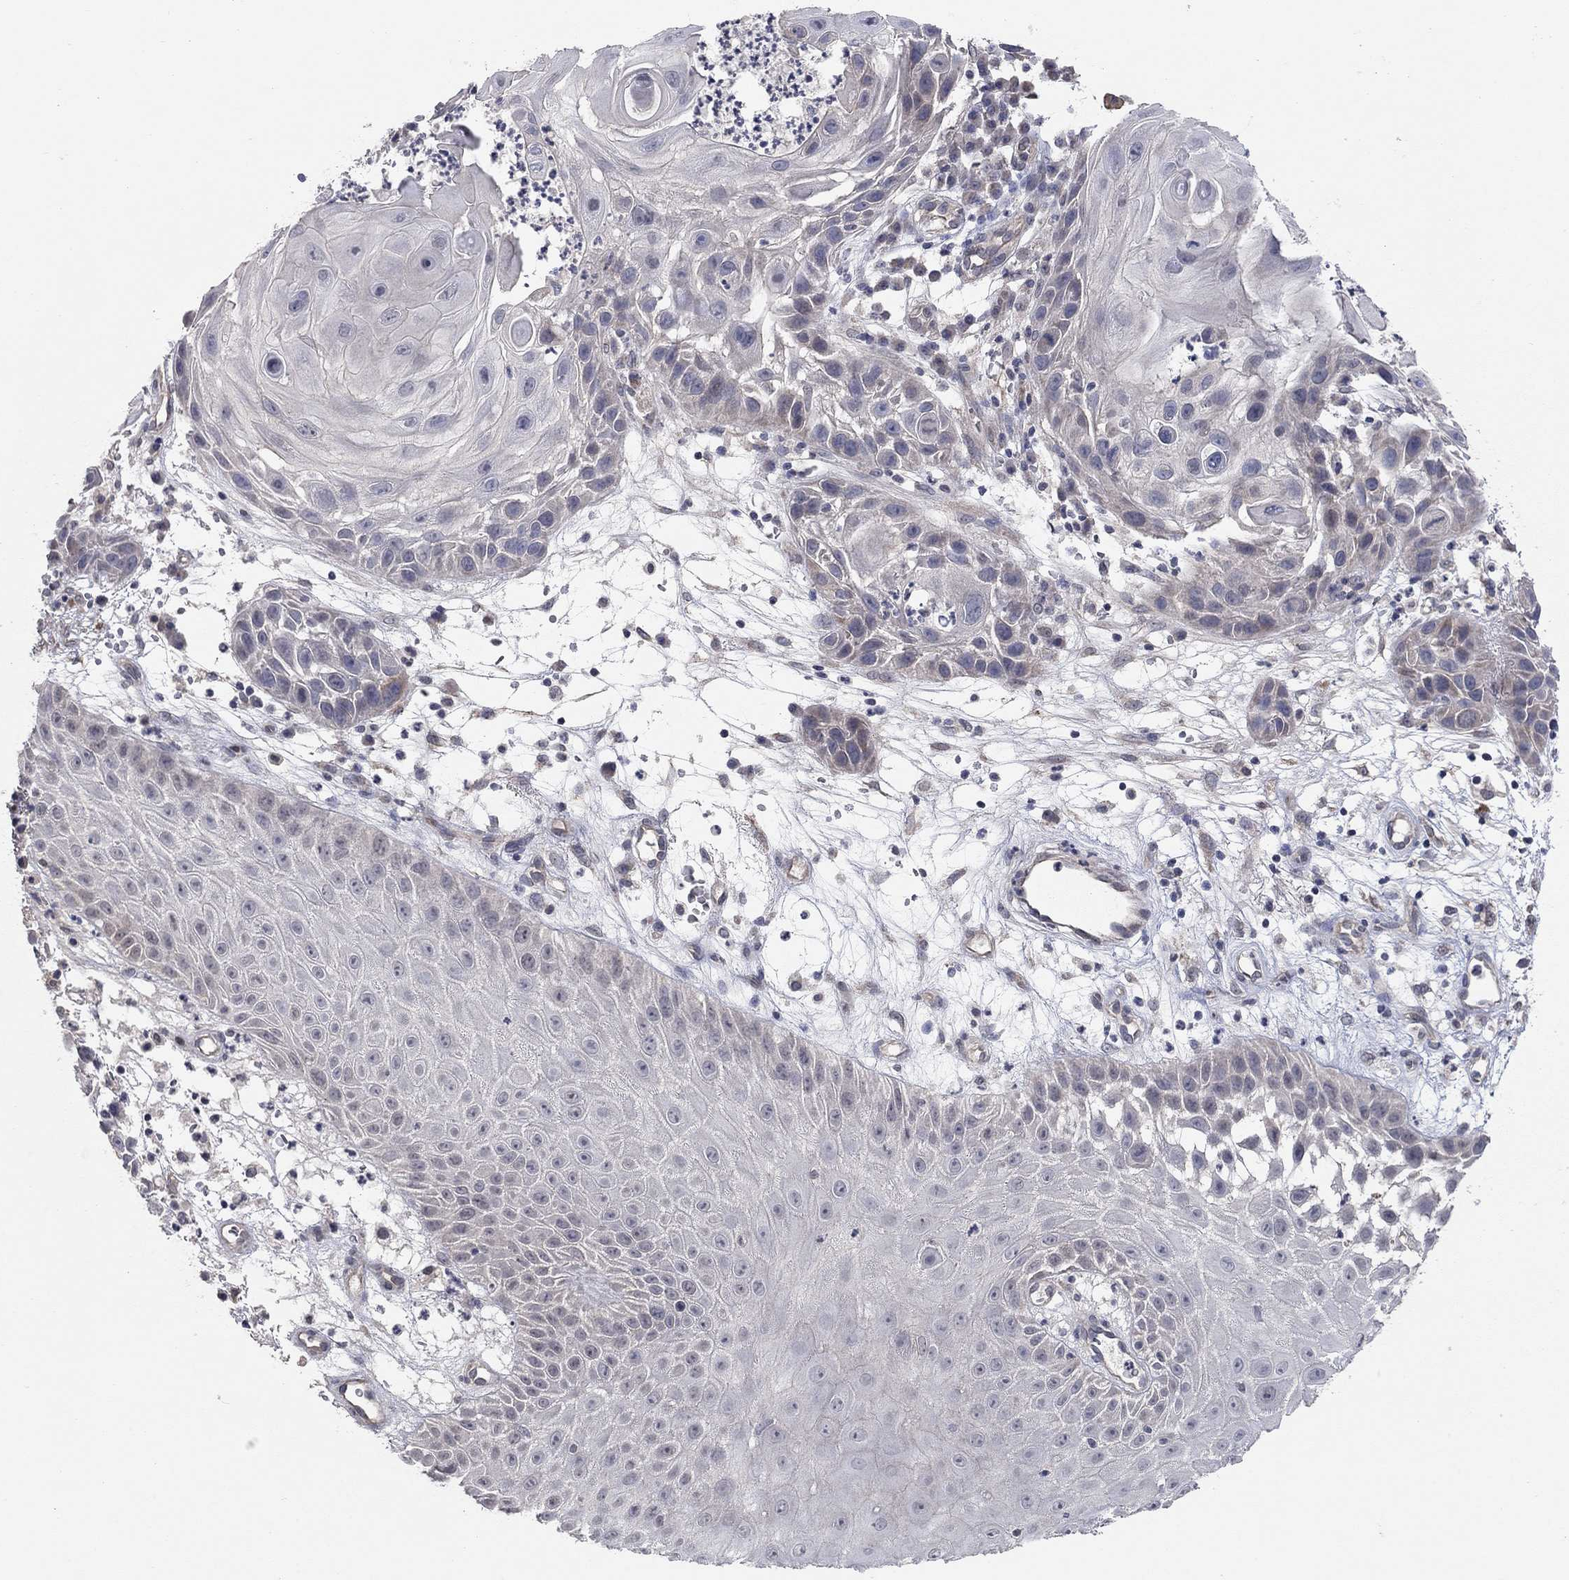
{"staining": {"intensity": "negative", "quantity": "none", "location": "none"}, "tissue": "skin cancer", "cell_type": "Tumor cells", "image_type": "cancer", "snomed": [{"axis": "morphology", "description": "Normal tissue, NOS"}, {"axis": "morphology", "description": "Squamous cell carcinoma, NOS"}, {"axis": "topography", "description": "Skin"}], "caption": "Immunohistochemical staining of skin cancer (squamous cell carcinoma) exhibits no significant positivity in tumor cells.", "gene": "WASF3", "patient": {"sex": "male", "age": 79}}